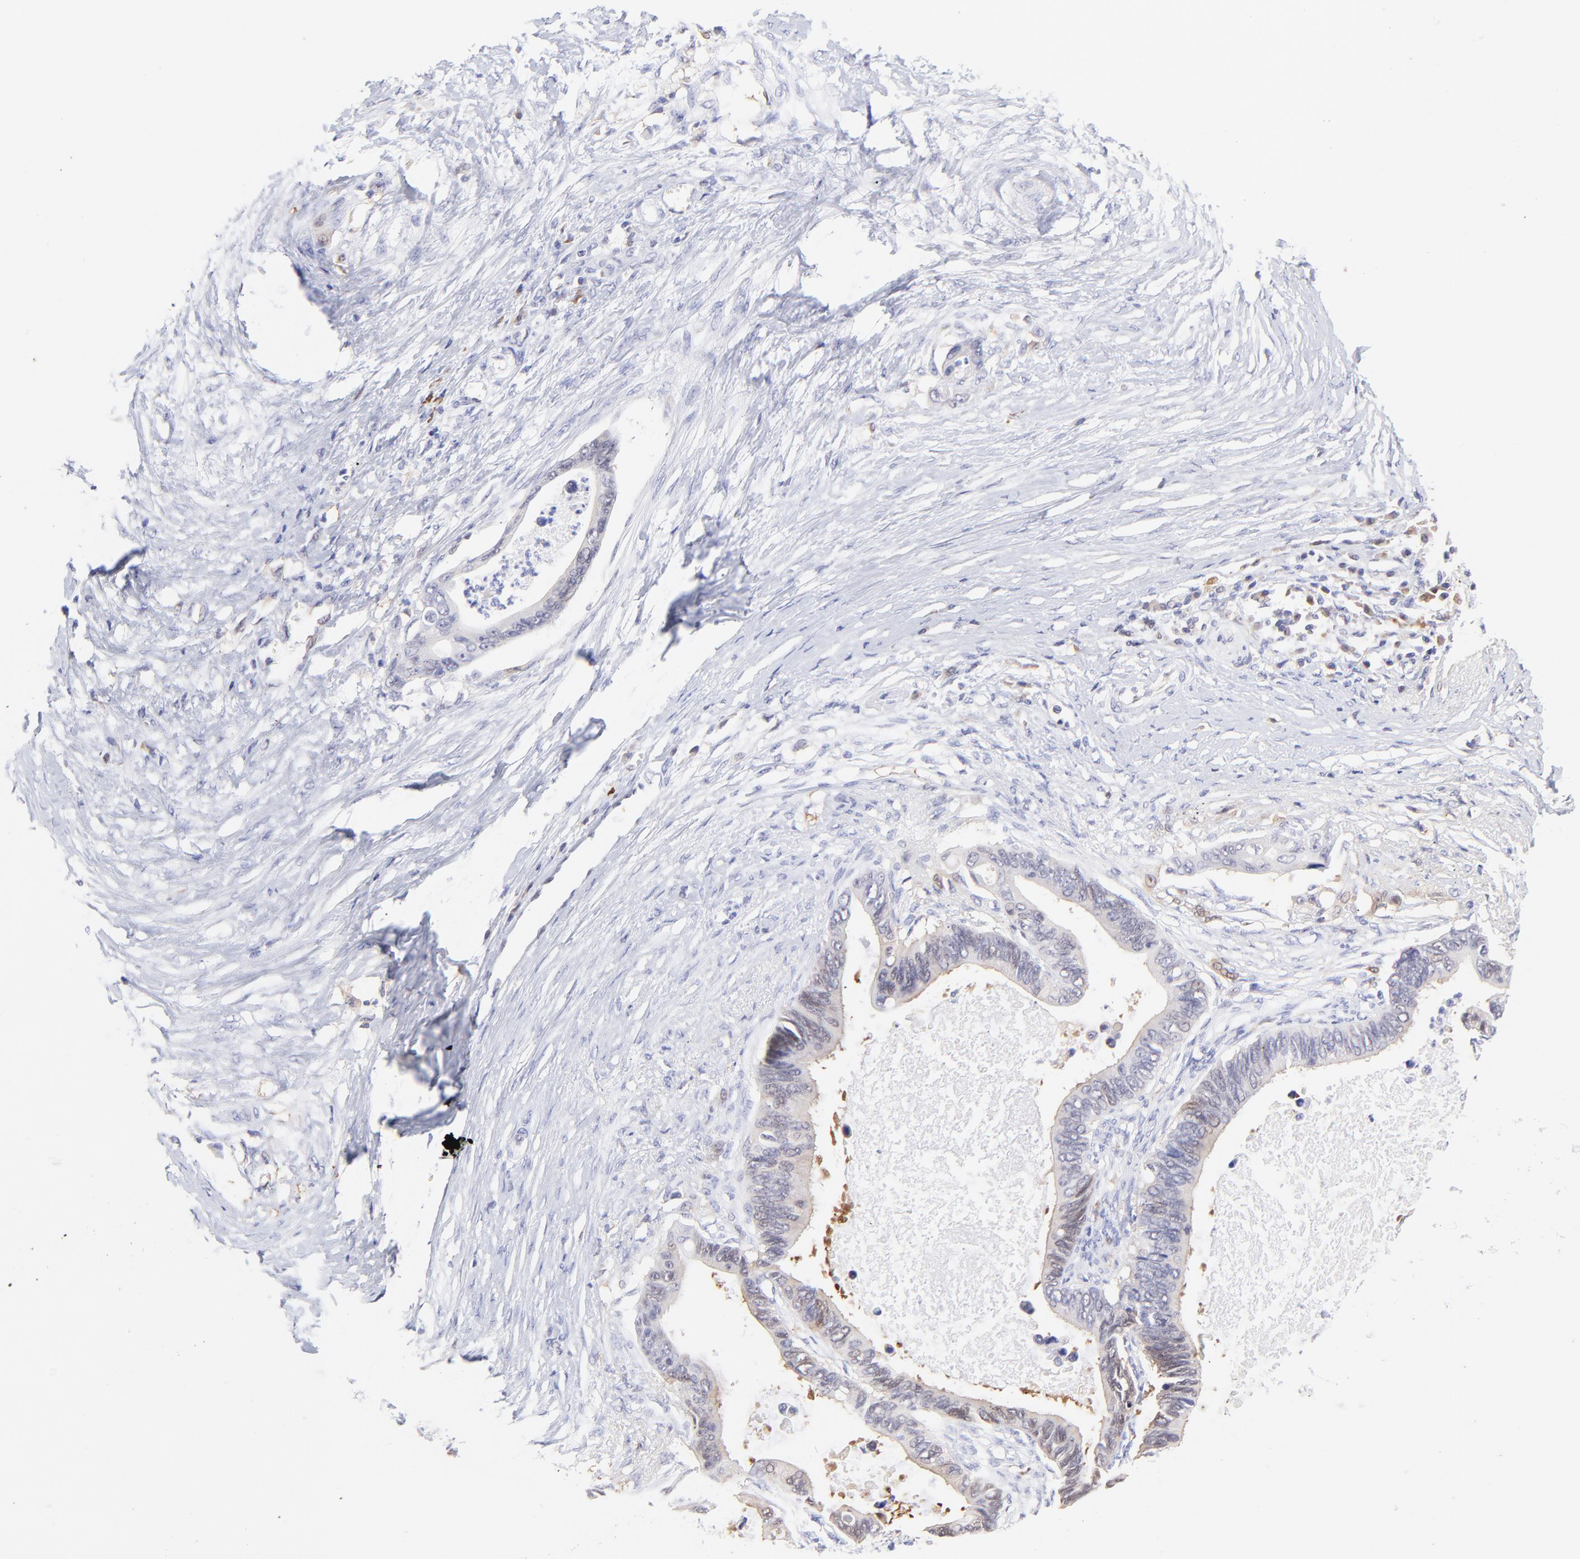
{"staining": {"intensity": "weak", "quantity": "<25%", "location": "nuclear"}, "tissue": "pancreatic cancer", "cell_type": "Tumor cells", "image_type": "cancer", "snomed": [{"axis": "morphology", "description": "Adenocarcinoma, NOS"}, {"axis": "topography", "description": "Pancreas"}], "caption": "Immunohistochemical staining of human pancreatic adenocarcinoma reveals no significant positivity in tumor cells.", "gene": "HYAL1", "patient": {"sex": "female", "age": 70}}